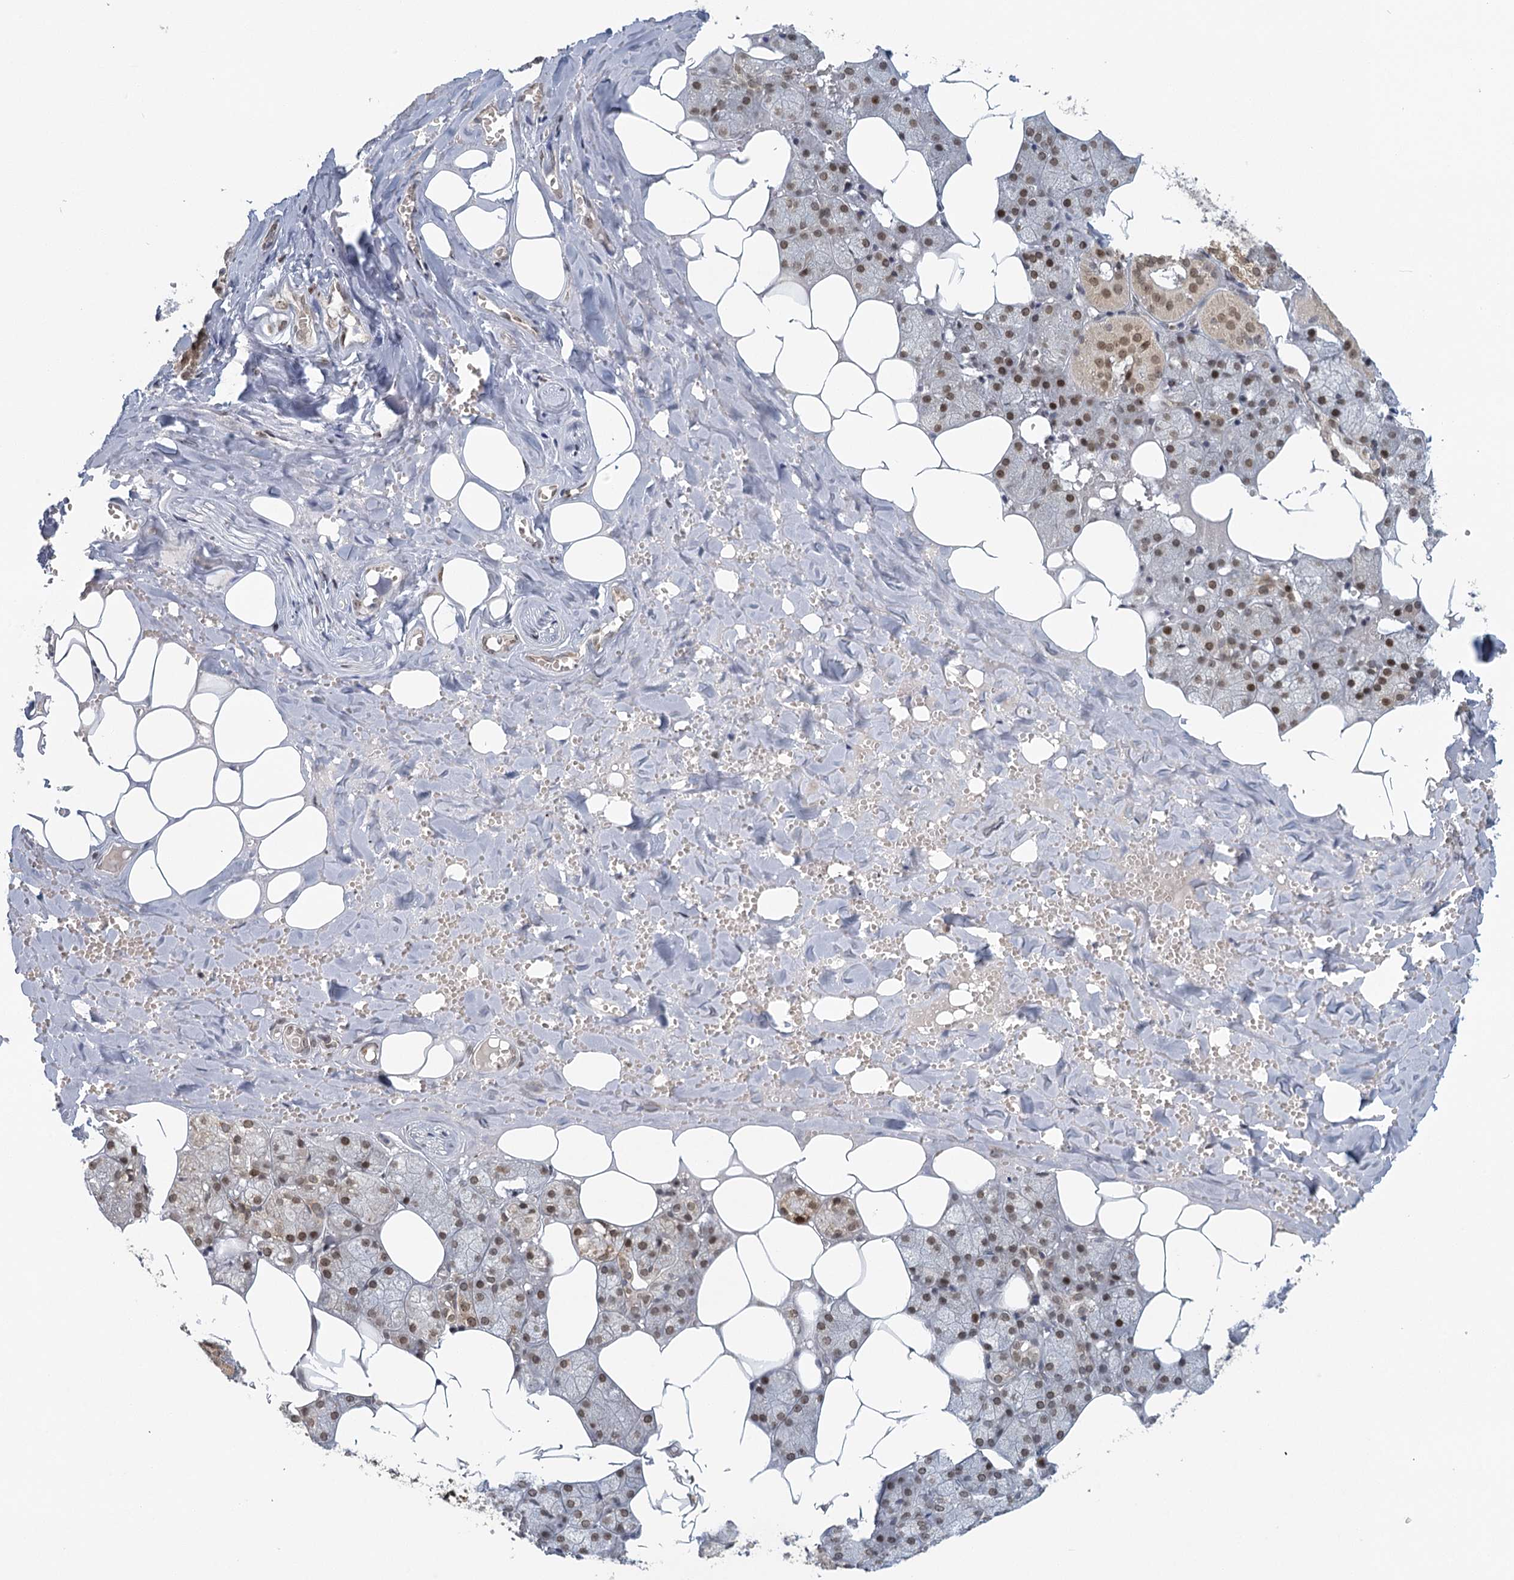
{"staining": {"intensity": "moderate", "quantity": ">75%", "location": "nuclear"}, "tissue": "salivary gland", "cell_type": "Glandular cells", "image_type": "normal", "snomed": [{"axis": "morphology", "description": "Normal tissue, NOS"}, {"axis": "topography", "description": "Salivary gland"}], "caption": "Salivary gland stained with IHC shows moderate nuclear positivity in approximately >75% of glandular cells.", "gene": "TREX1", "patient": {"sex": "male", "age": 62}}